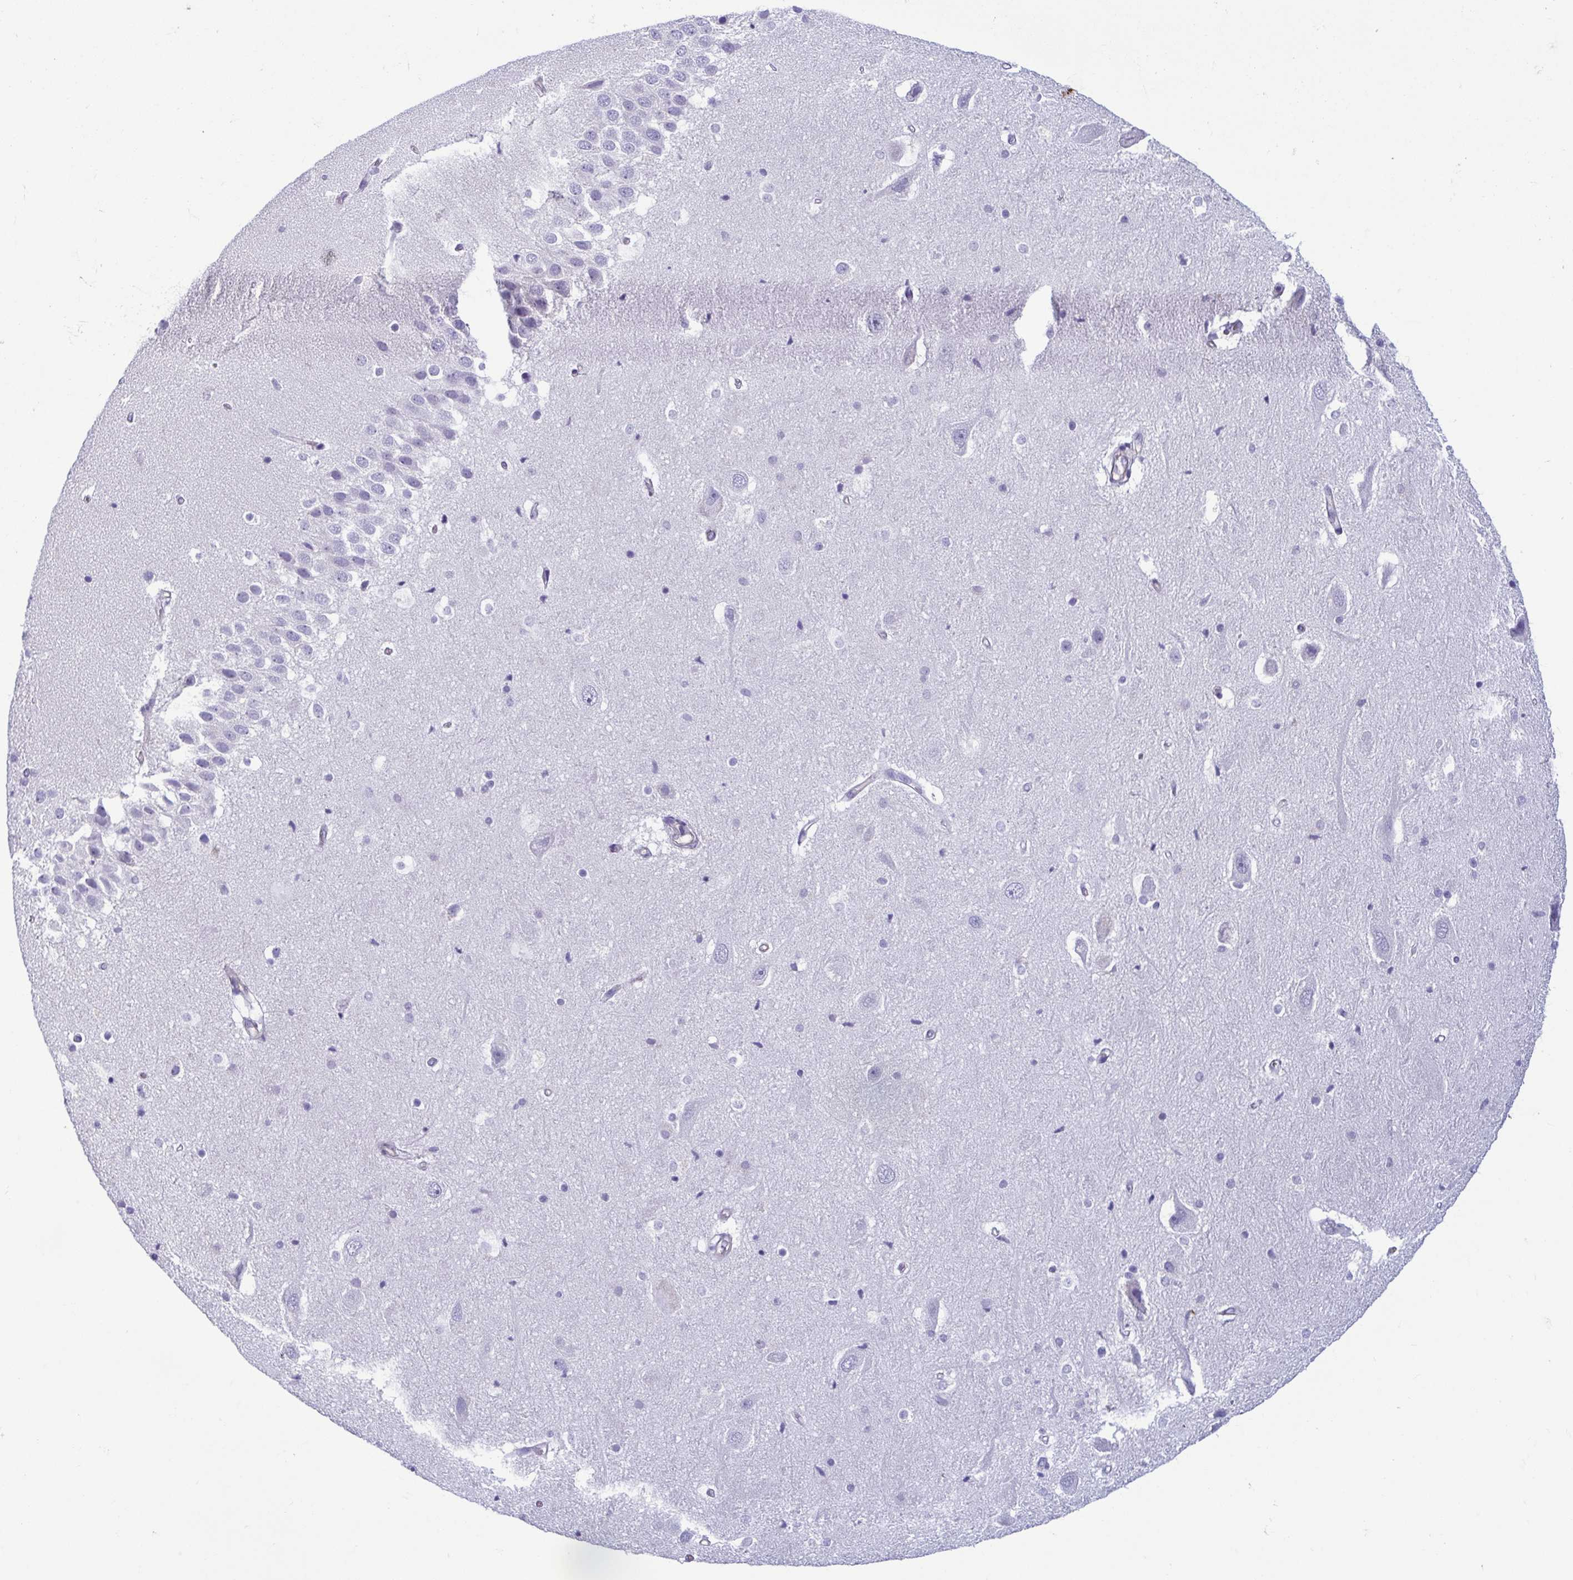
{"staining": {"intensity": "negative", "quantity": "none", "location": "none"}, "tissue": "hippocampus", "cell_type": "Glial cells", "image_type": "normal", "snomed": [{"axis": "morphology", "description": "Normal tissue, NOS"}, {"axis": "topography", "description": "Hippocampus"}], "caption": "Immunohistochemical staining of benign hippocampus reveals no significant staining in glial cells.", "gene": "MORC4", "patient": {"sex": "male", "age": 26}}